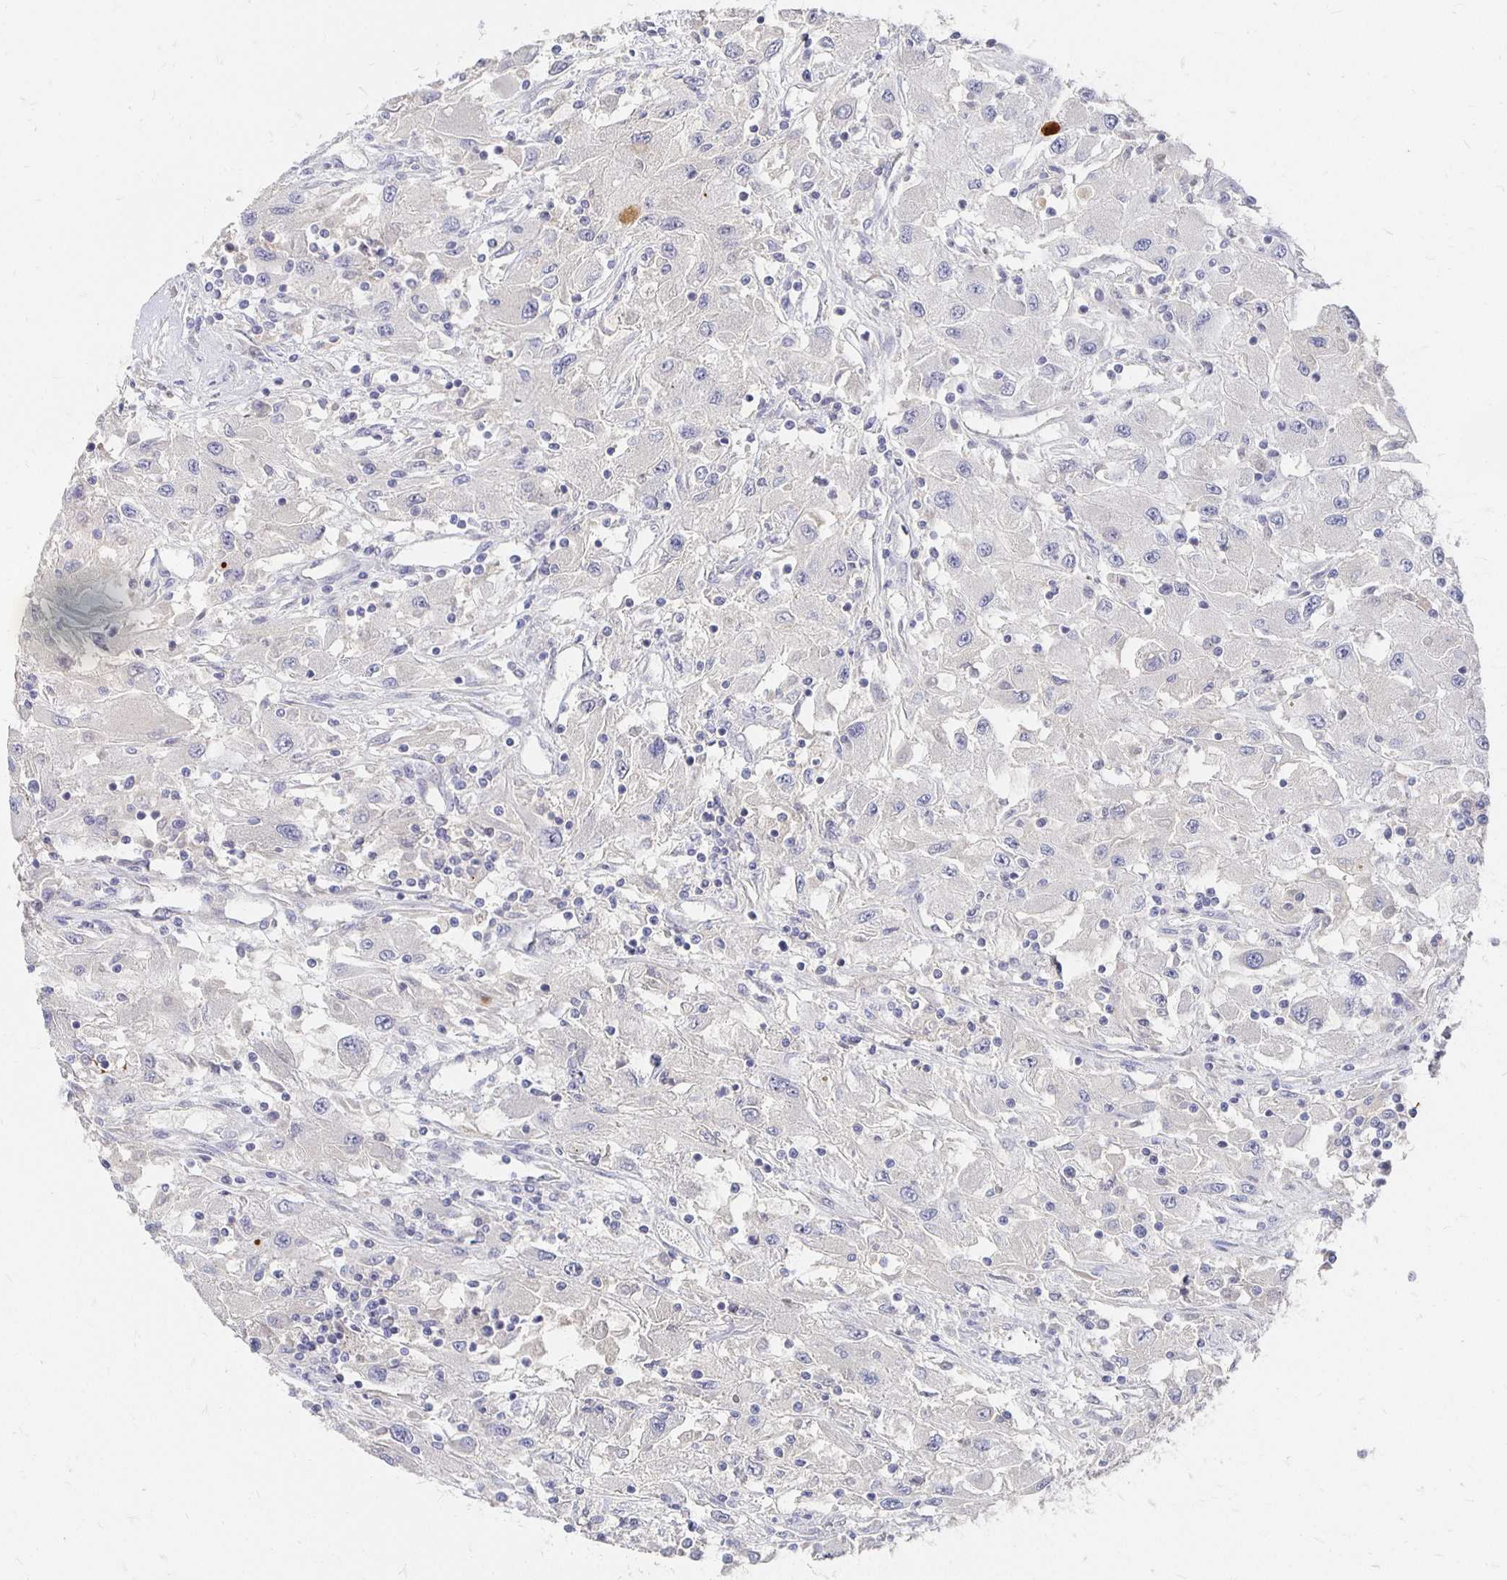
{"staining": {"intensity": "negative", "quantity": "none", "location": "none"}, "tissue": "renal cancer", "cell_type": "Tumor cells", "image_type": "cancer", "snomed": [{"axis": "morphology", "description": "Adenocarcinoma, NOS"}, {"axis": "topography", "description": "Kidney"}], "caption": "Image shows no significant protein staining in tumor cells of adenocarcinoma (renal).", "gene": "FKRP", "patient": {"sex": "female", "age": 67}}